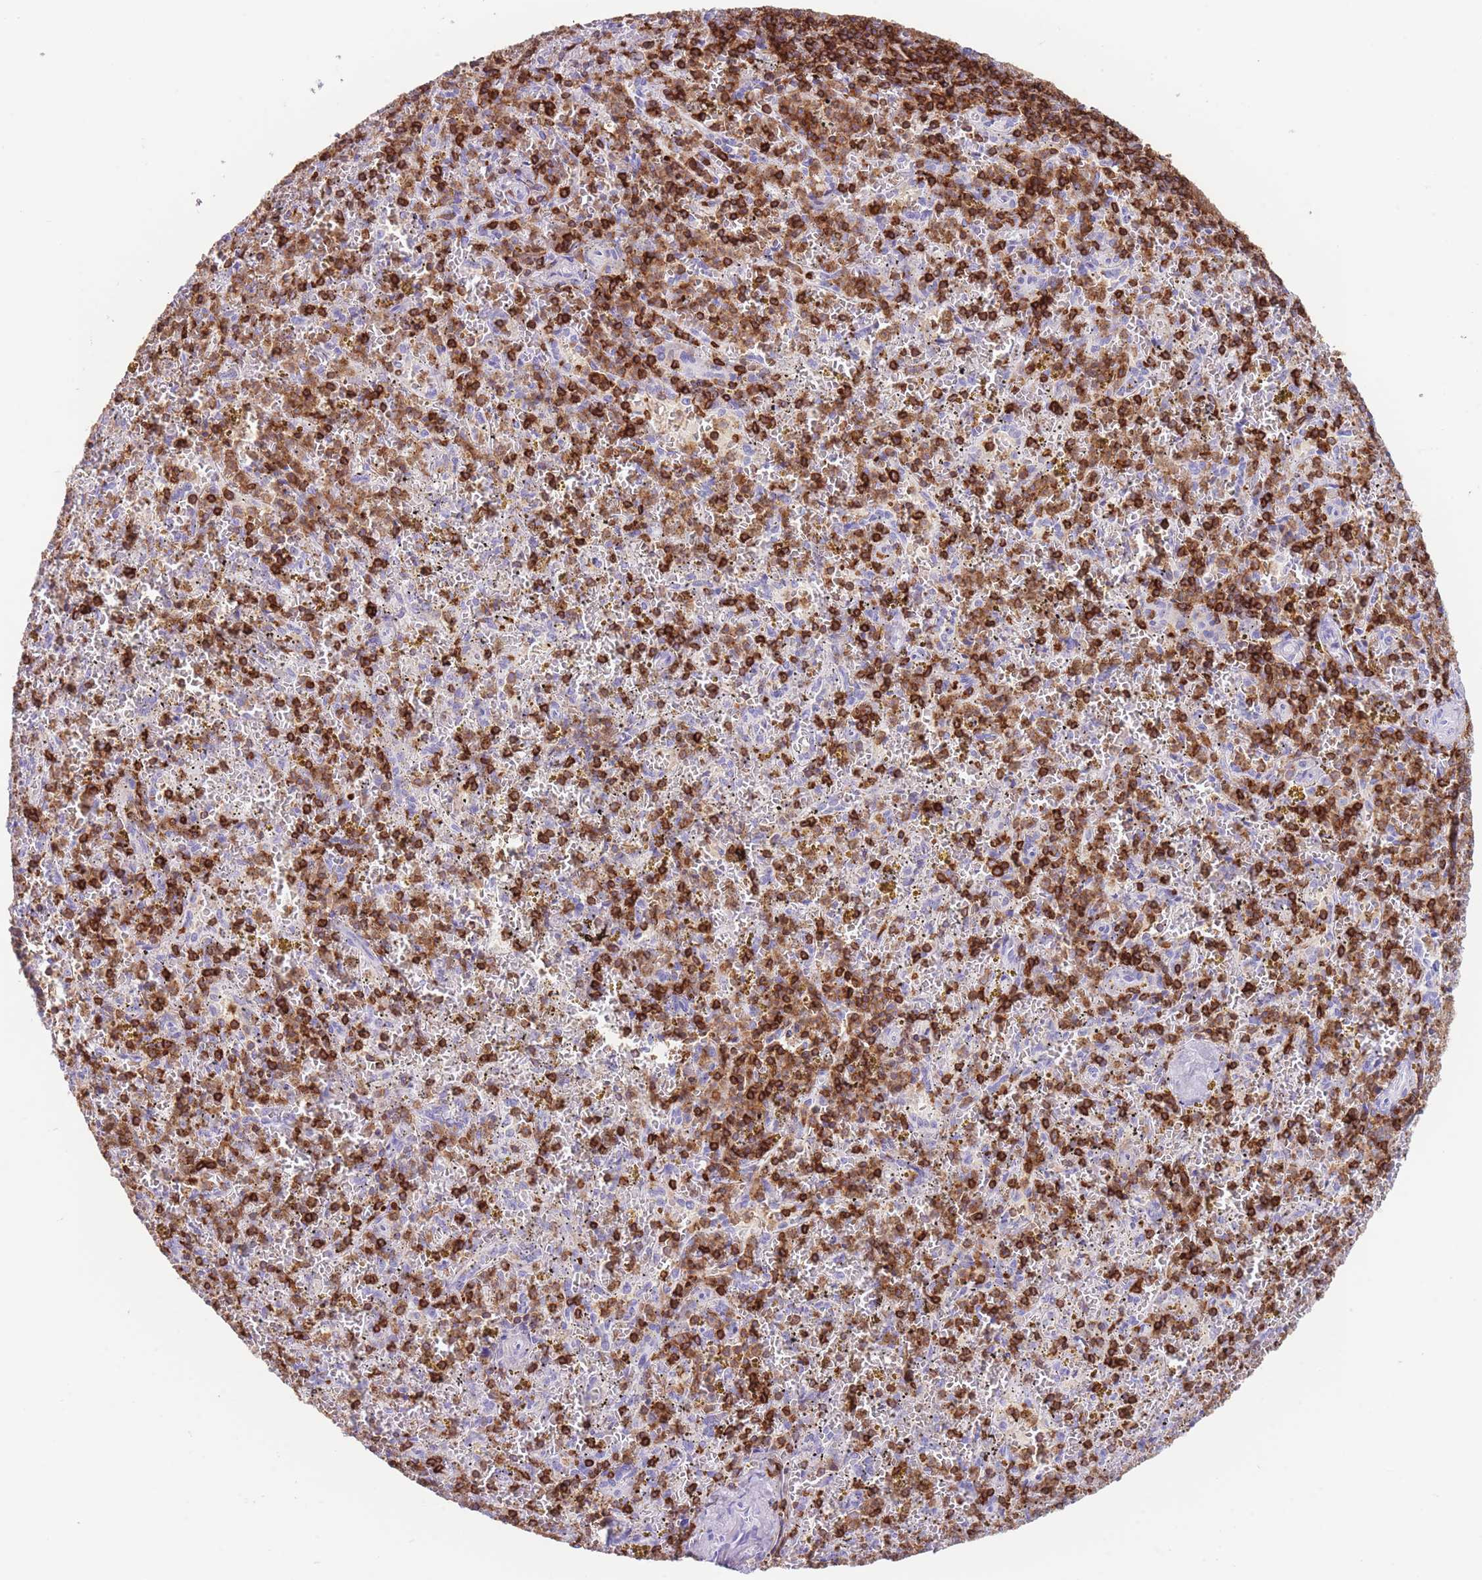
{"staining": {"intensity": "strong", "quantity": "25%-75%", "location": "cytoplasmic/membranous"}, "tissue": "spleen", "cell_type": "Cells in red pulp", "image_type": "normal", "snomed": [{"axis": "morphology", "description": "Normal tissue, NOS"}, {"axis": "topography", "description": "Spleen"}], "caption": "Strong cytoplasmic/membranous protein positivity is present in approximately 25%-75% of cells in red pulp in spleen.", "gene": "CORO1A", "patient": {"sex": "male", "age": 57}}